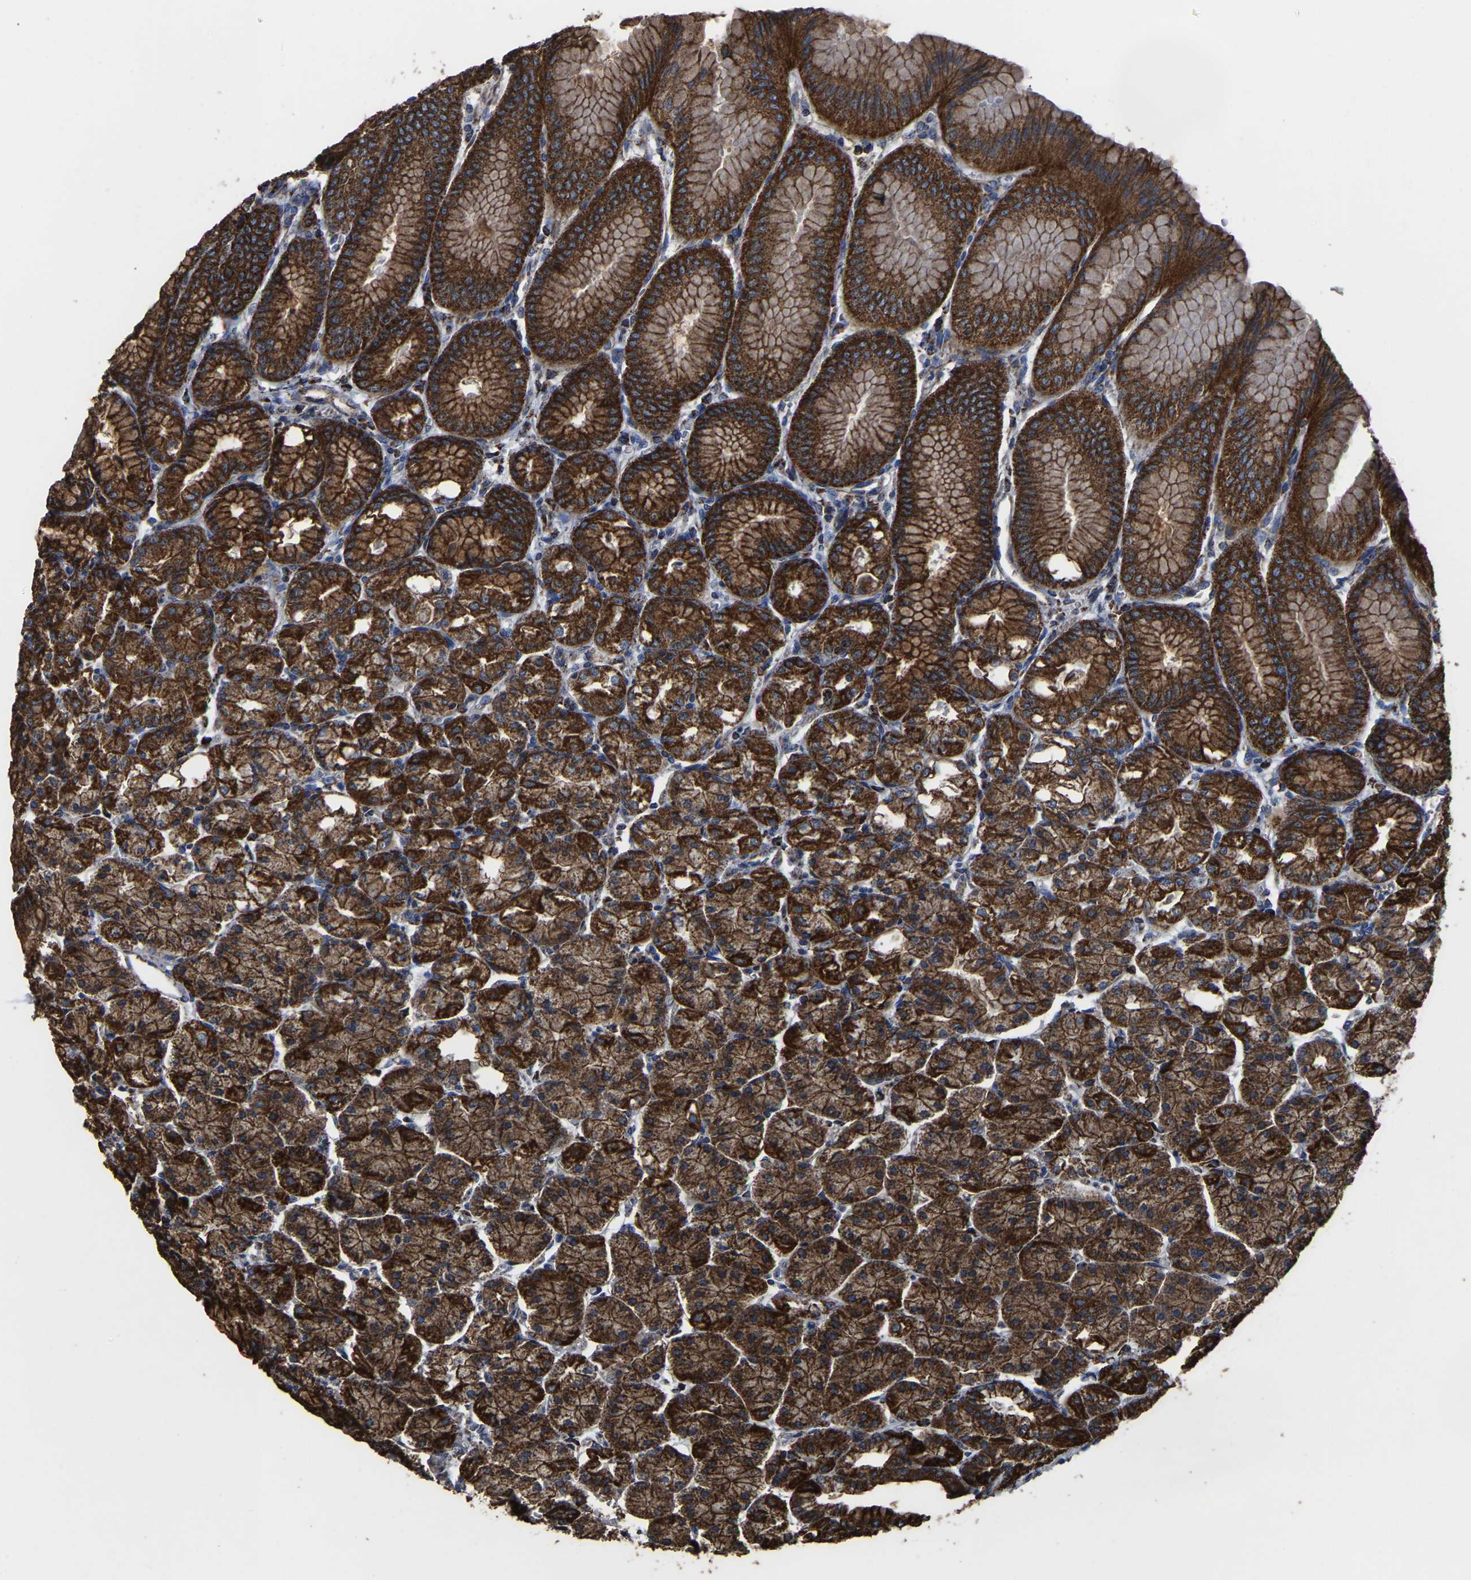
{"staining": {"intensity": "strong", "quantity": ">75%", "location": "cytoplasmic/membranous"}, "tissue": "stomach", "cell_type": "Glandular cells", "image_type": "normal", "snomed": [{"axis": "morphology", "description": "Normal tissue, NOS"}, {"axis": "topography", "description": "Stomach, lower"}], "caption": "Immunohistochemical staining of normal human stomach exhibits high levels of strong cytoplasmic/membranous positivity in about >75% of glandular cells.", "gene": "ETFA", "patient": {"sex": "male", "age": 71}}